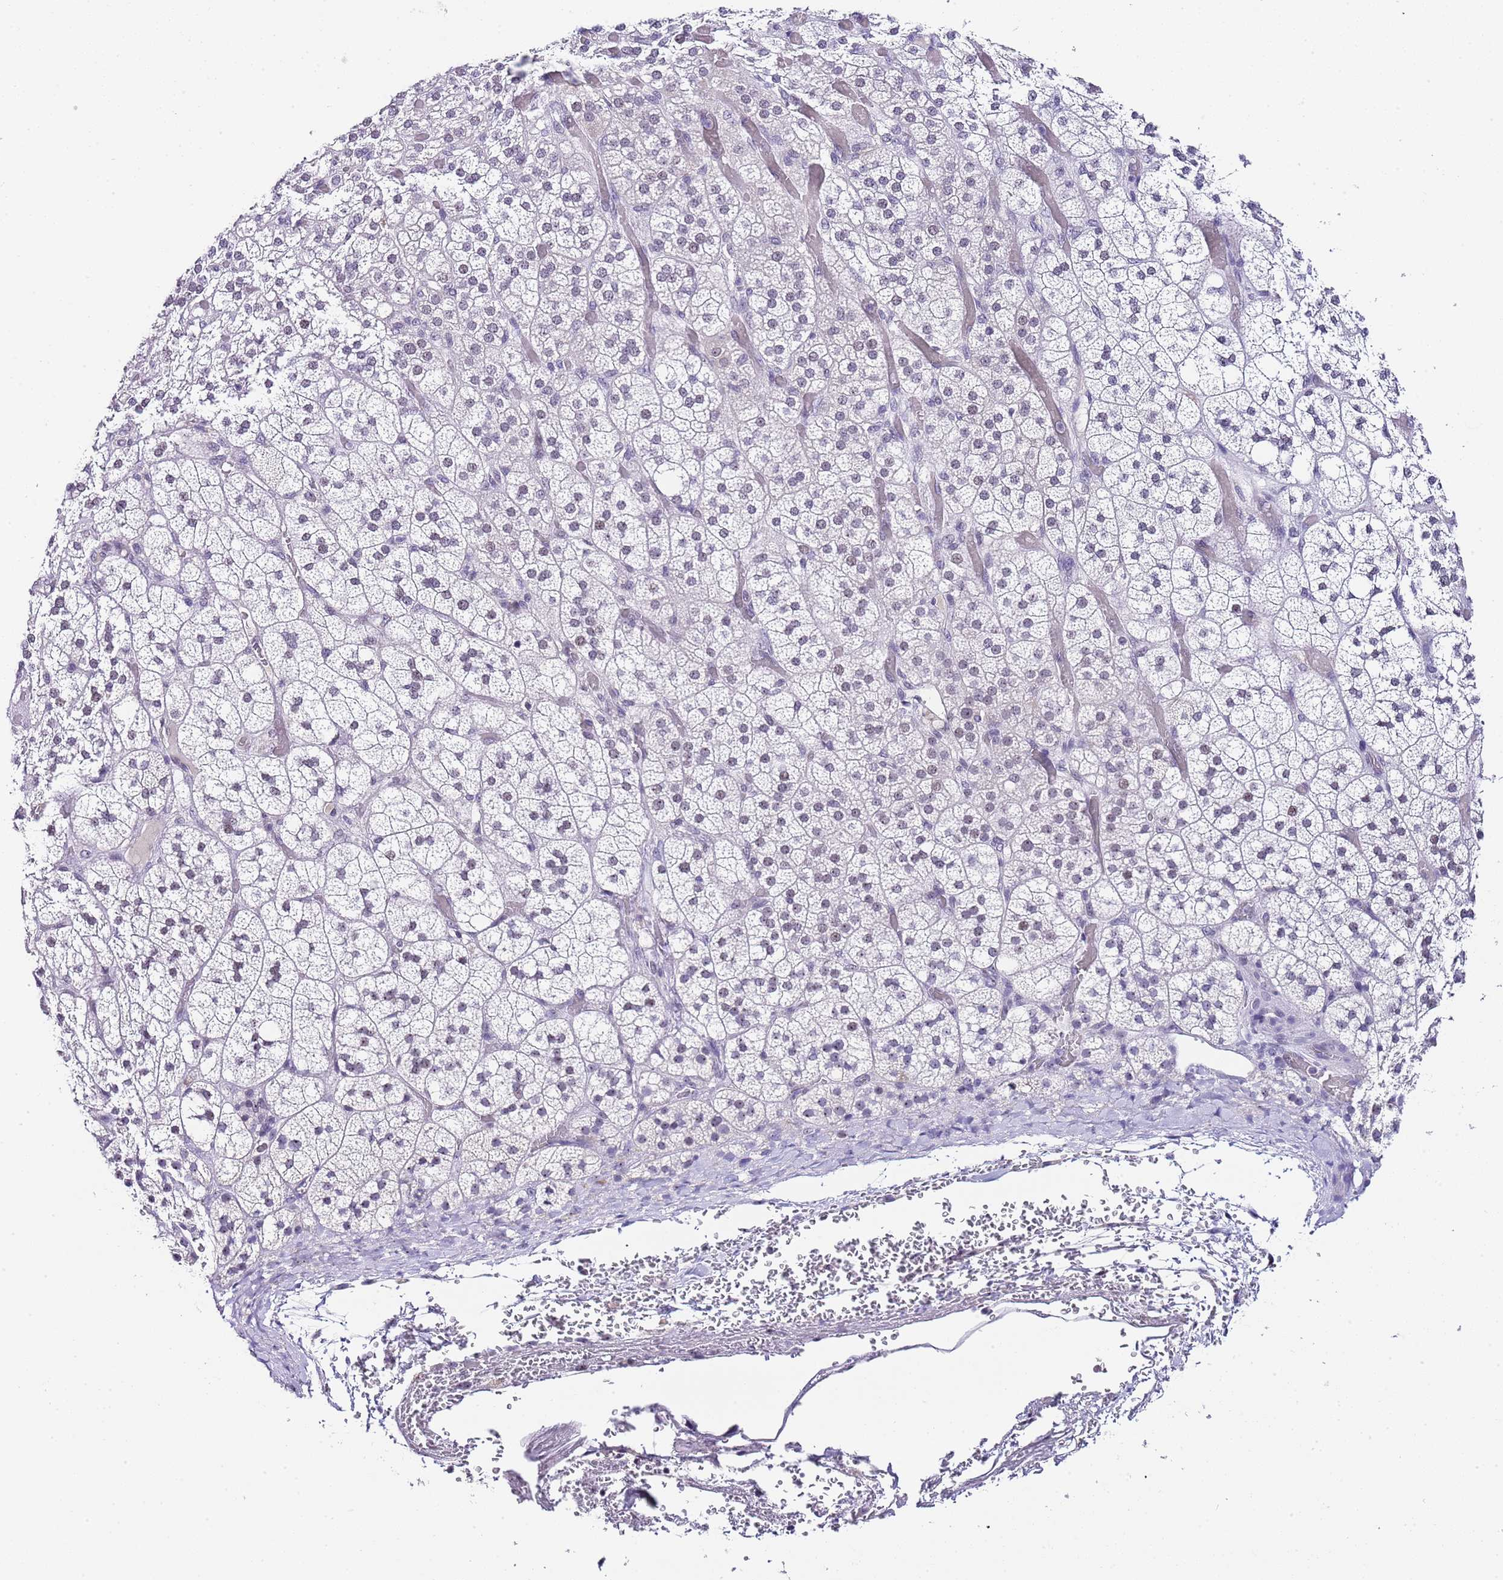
{"staining": {"intensity": "negative", "quantity": "none", "location": "none"}, "tissue": "adrenal gland", "cell_type": "Glandular cells", "image_type": "normal", "snomed": [{"axis": "morphology", "description": "Normal tissue, NOS"}, {"axis": "topography", "description": "Adrenal gland"}], "caption": "A high-resolution image shows IHC staining of benign adrenal gland, which shows no significant staining in glandular cells.", "gene": "NOP56", "patient": {"sex": "male", "age": 61}}